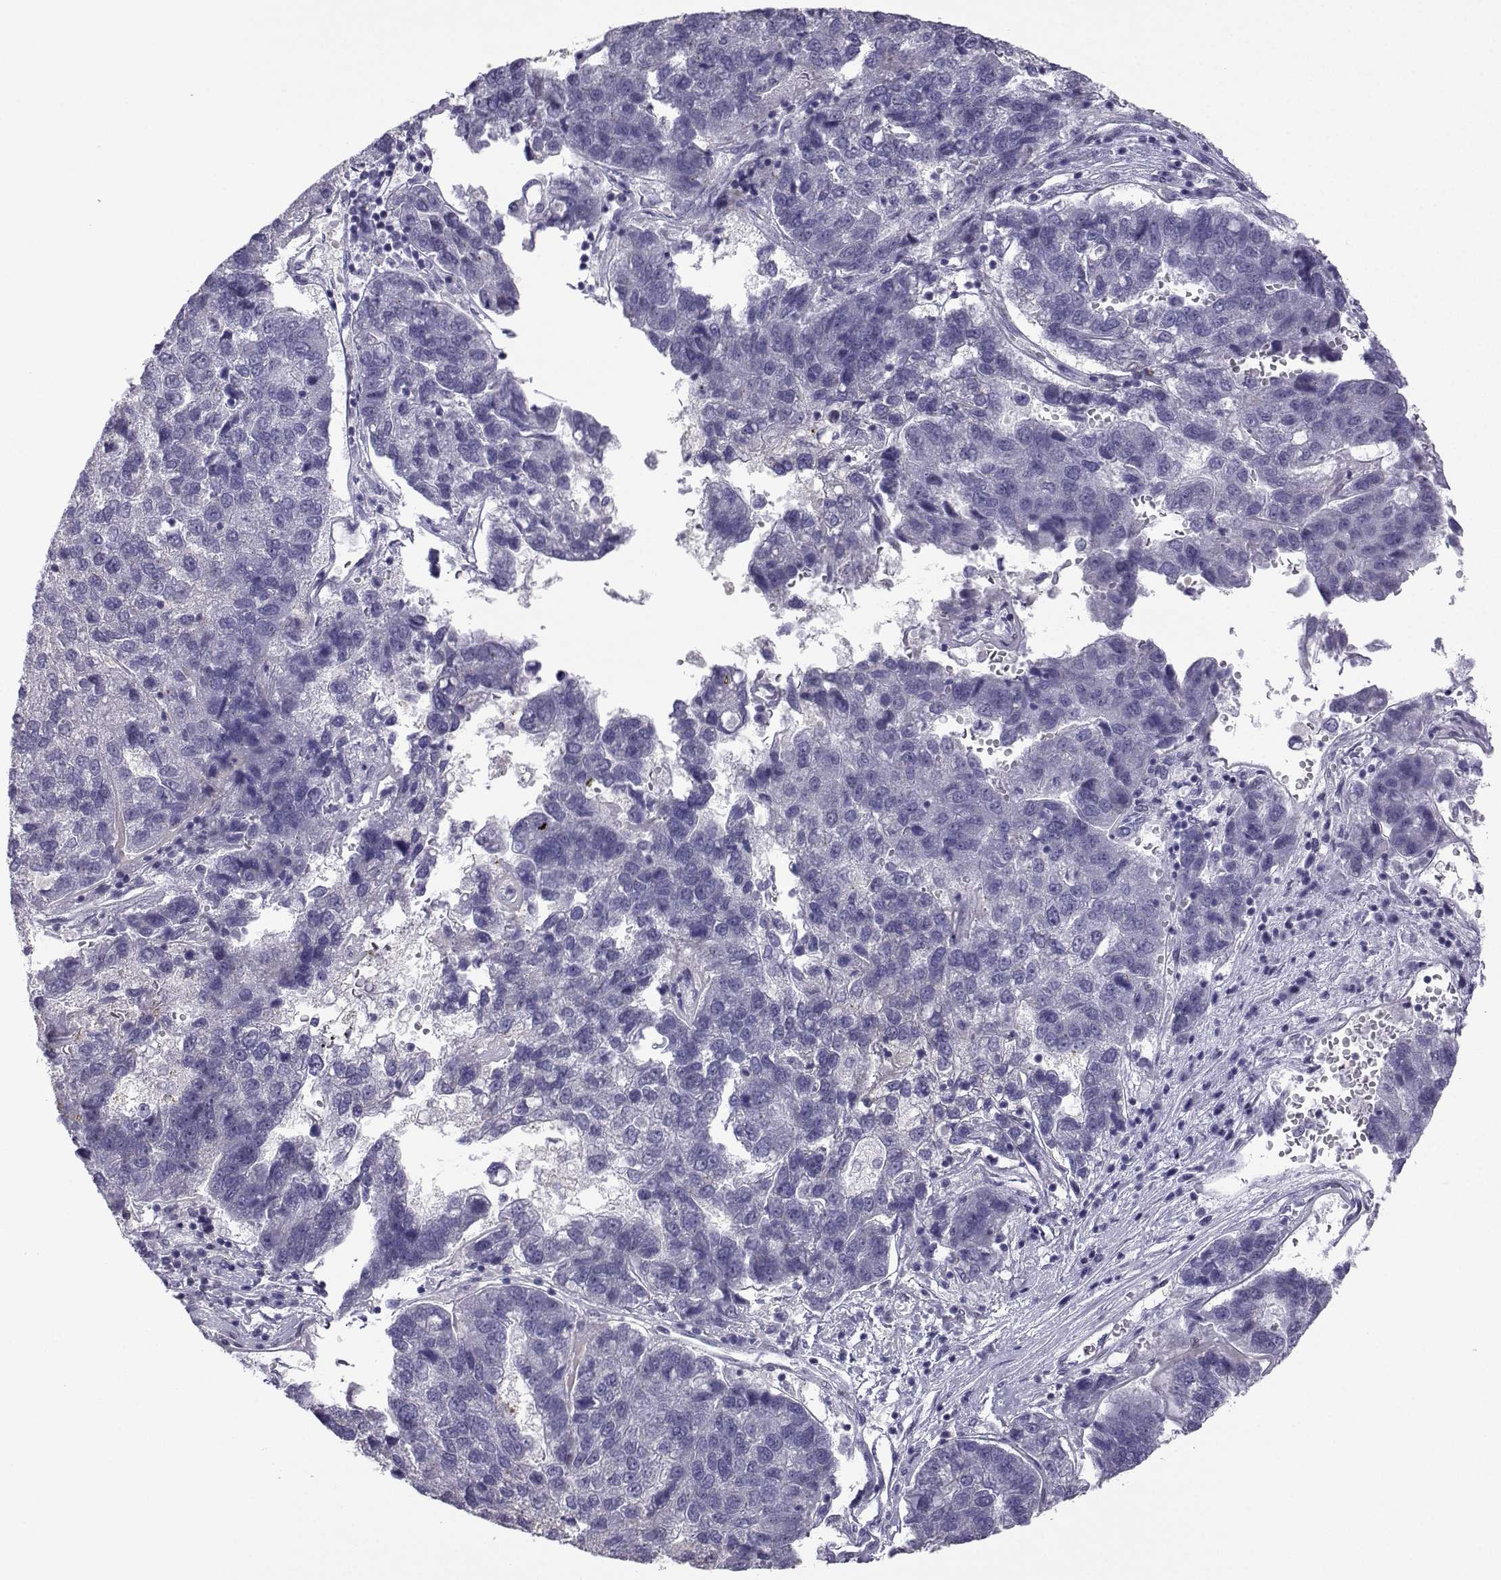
{"staining": {"intensity": "negative", "quantity": "none", "location": "none"}, "tissue": "pancreatic cancer", "cell_type": "Tumor cells", "image_type": "cancer", "snomed": [{"axis": "morphology", "description": "Adenocarcinoma, NOS"}, {"axis": "topography", "description": "Pancreas"}], "caption": "Human pancreatic cancer stained for a protein using IHC exhibits no staining in tumor cells.", "gene": "CFAP70", "patient": {"sex": "female", "age": 61}}